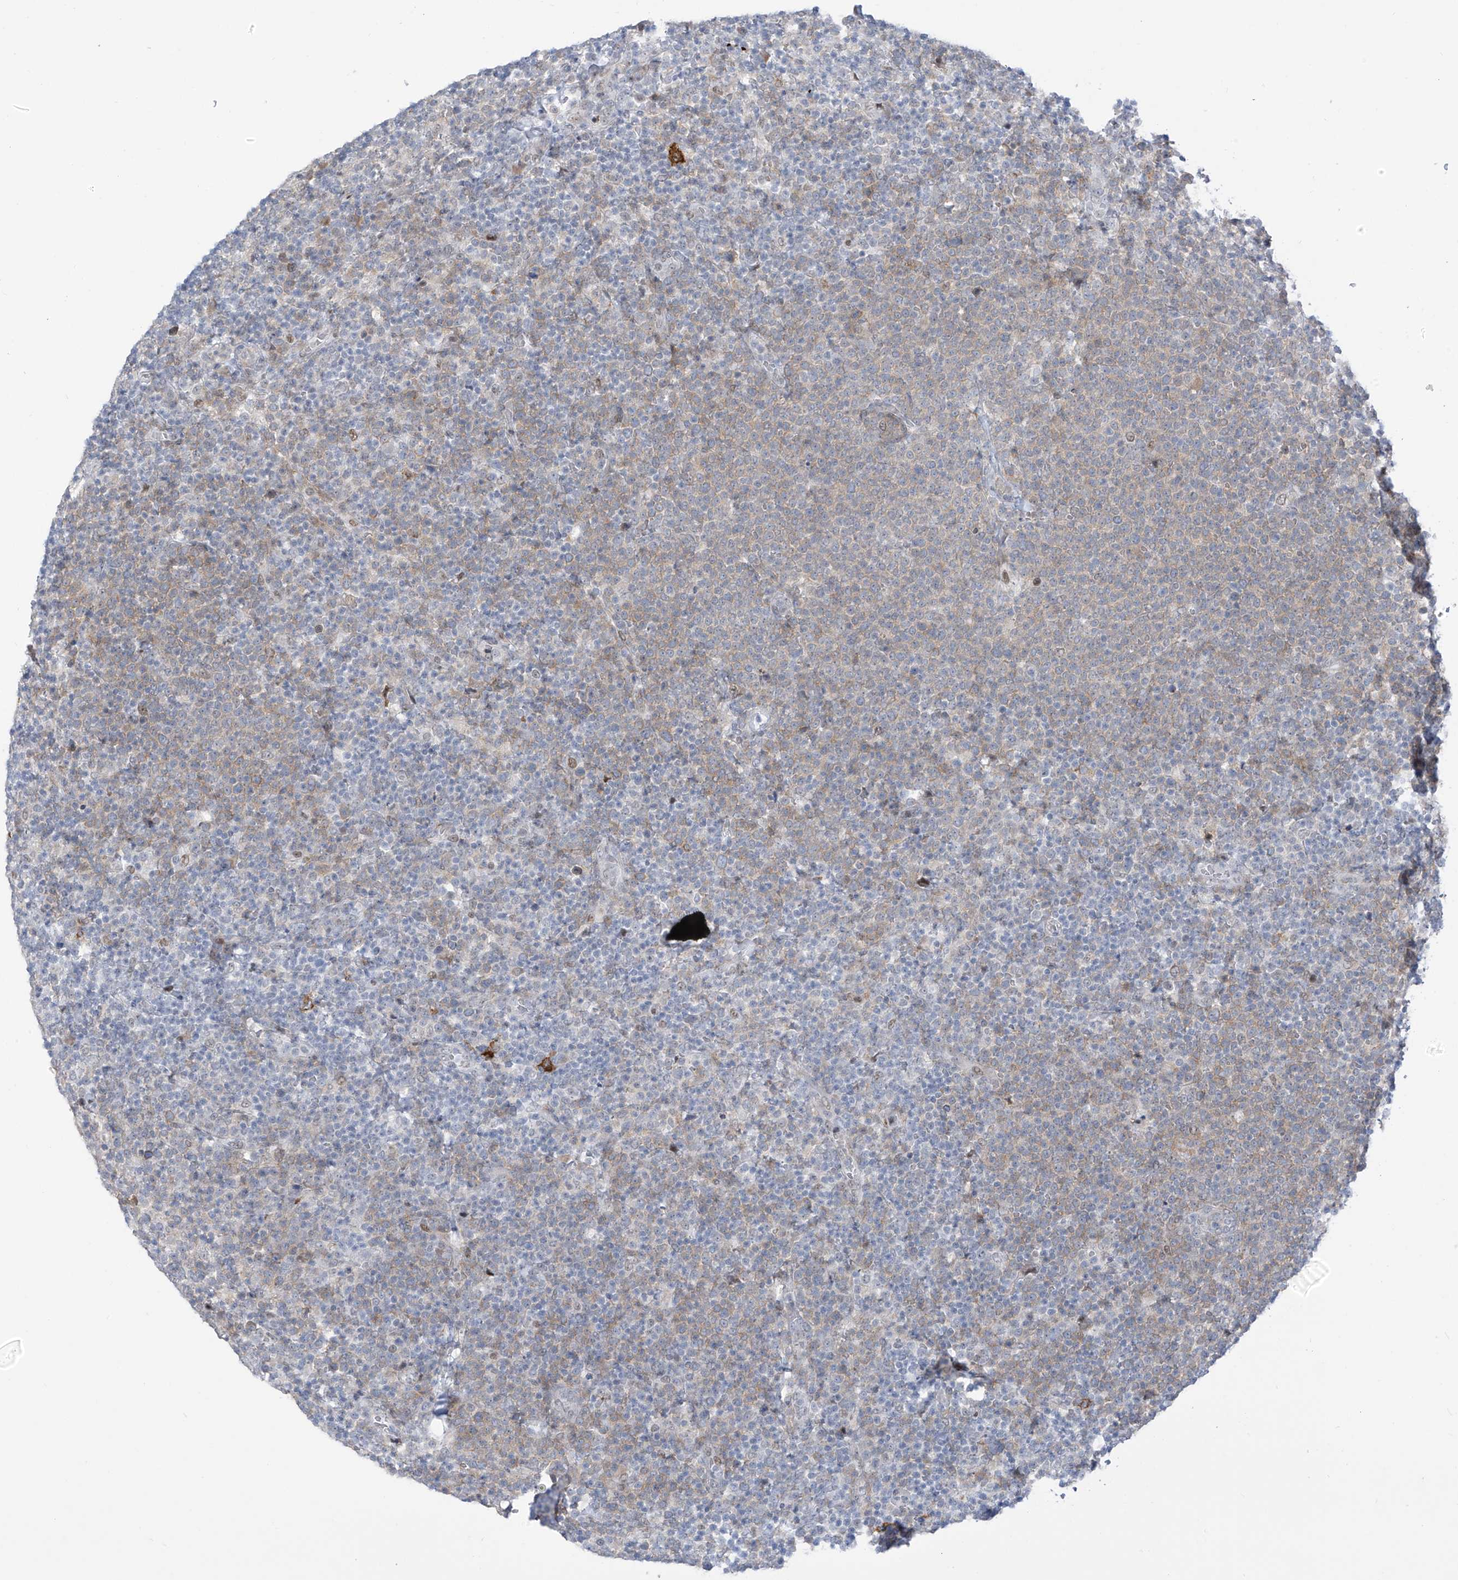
{"staining": {"intensity": "weak", "quantity": "<25%", "location": "cytoplasmic/membranous"}, "tissue": "lymphoma", "cell_type": "Tumor cells", "image_type": "cancer", "snomed": [{"axis": "morphology", "description": "Malignant lymphoma, non-Hodgkin's type, High grade"}, {"axis": "topography", "description": "Lymph node"}], "caption": "DAB immunohistochemical staining of lymphoma exhibits no significant expression in tumor cells. Brightfield microscopy of immunohistochemistry stained with DAB (3,3'-diaminobenzidine) (brown) and hematoxylin (blue), captured at high magnification.", "gene": "LIN9", "patient": {"sex": "male", "age": 61}}